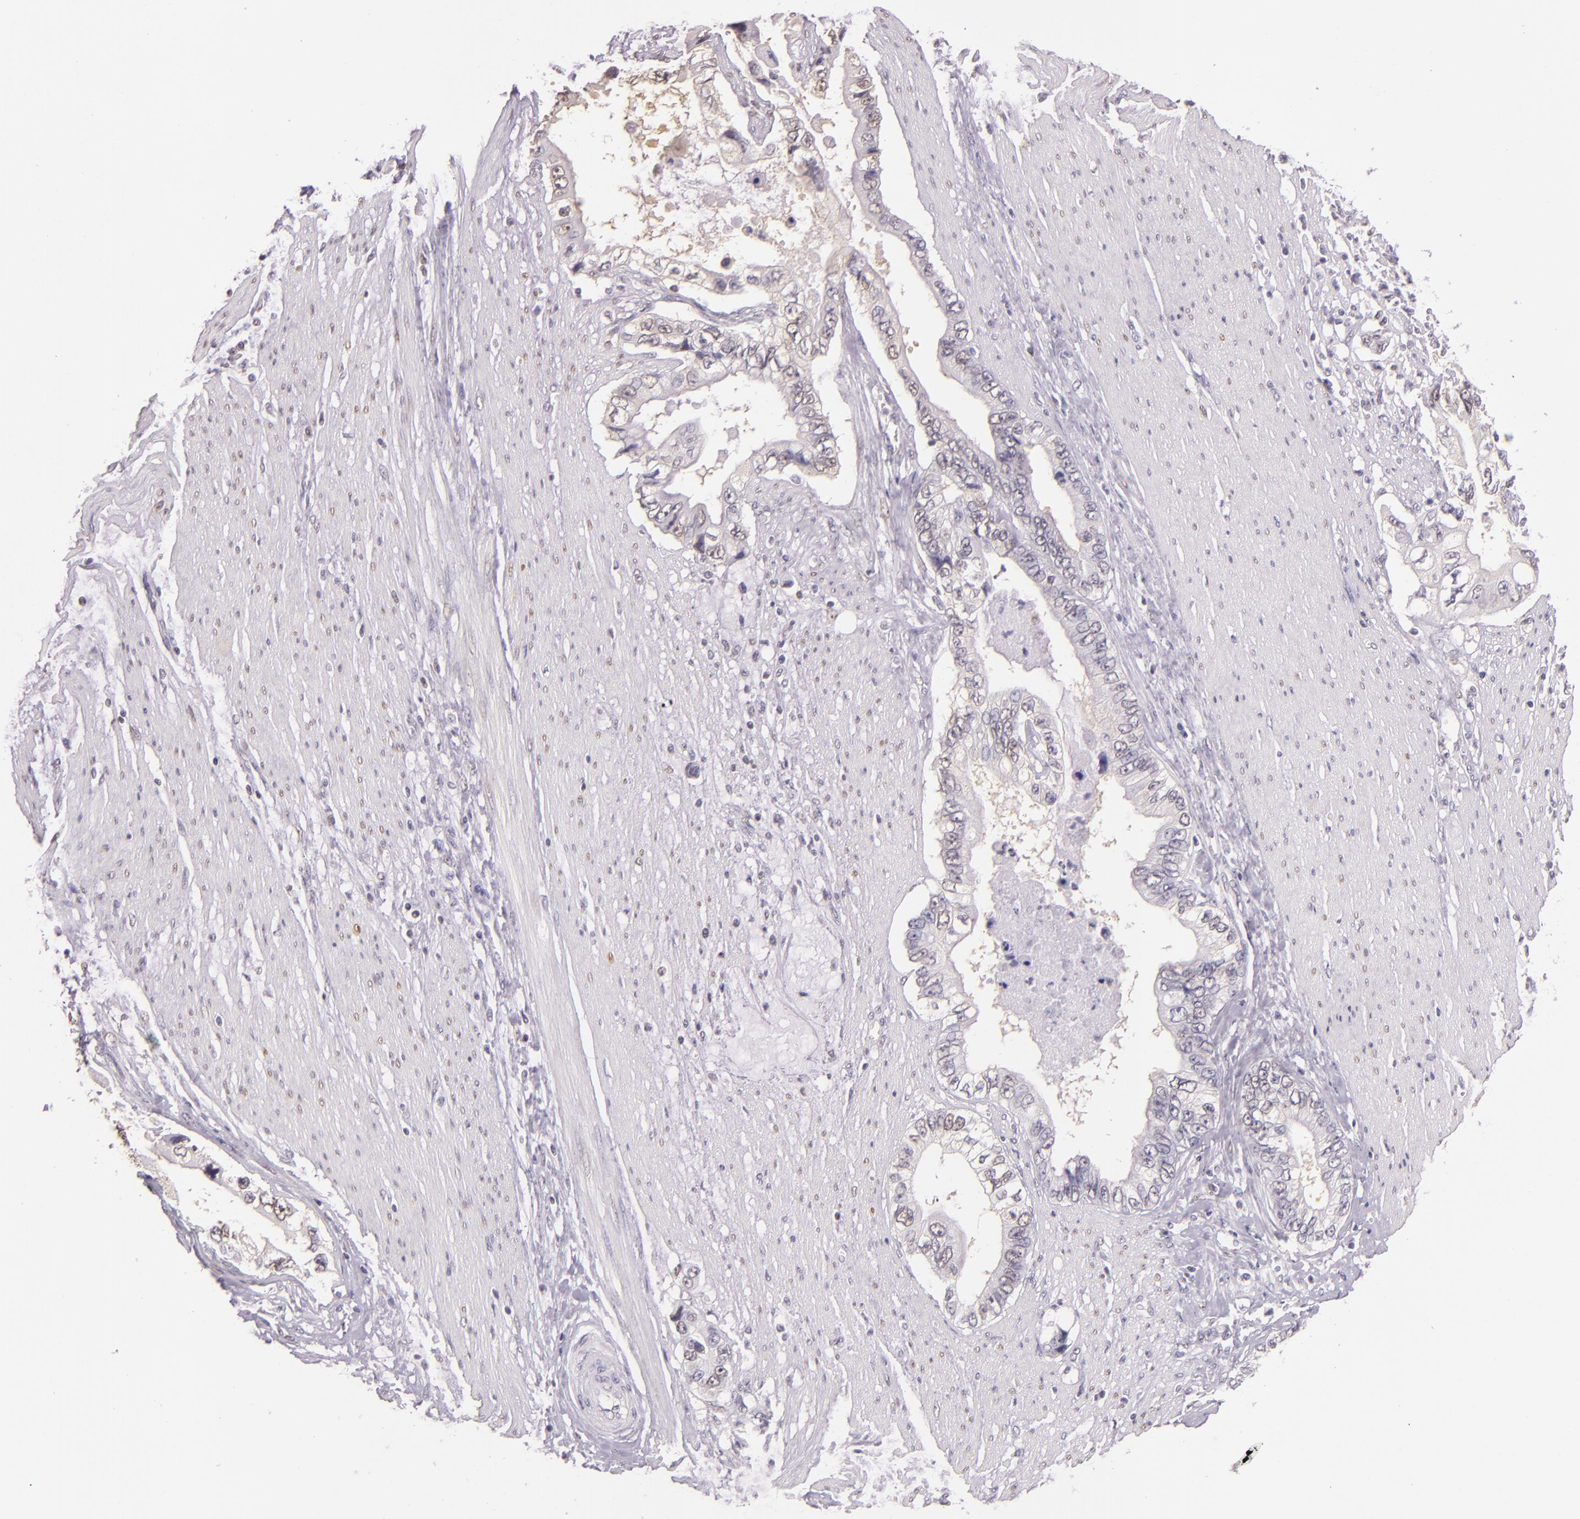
{"staining": {"intensity": "weak", "quantity": "<25%", "location": "cytoplasmic/membranous,nuclear"}, "tissue": "pancreatic cancer", "cell_type": "Tumor cells", "image_type": "cancer", "snomed": [{"axis": "morphology", "description": "Adenocarcinoma, NOS"}, {"axis": "topography", "description": "Pancreas"}, {"axis": "topography", "description": "Stomach, upper"}], "caption": "A histopathology image of adenocarcinoma (pancreatic) stained for a protein demonstrates no brown staining in tumor cells.", "gene": "HSPA8", "patient": {"sex": "male", "age": 77}}